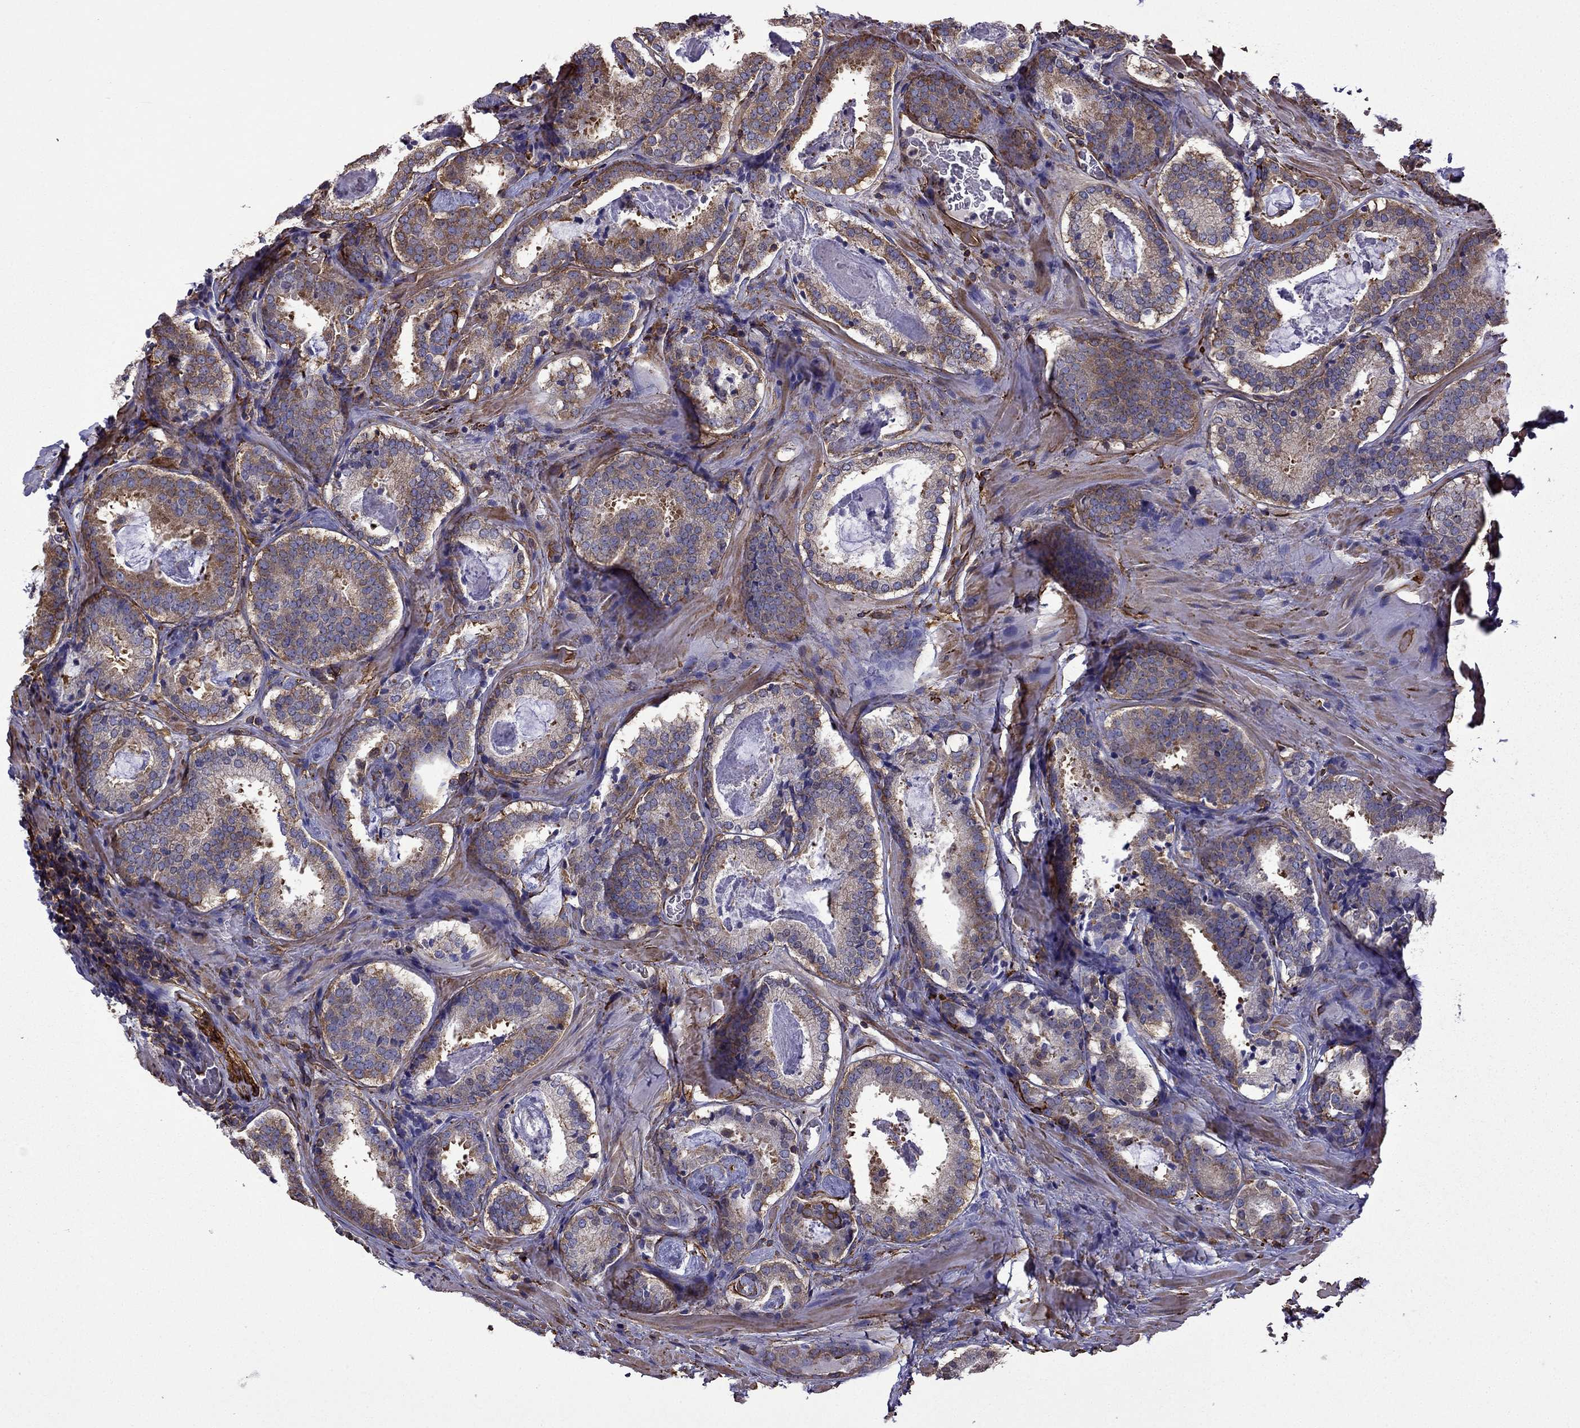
{"staining": {"intensity": "moderate", "quantity": ">75%", "location": "cytoplasmic/membranous"}, "tissue": "prostate cancer", "cell_type": "Tumor cells", "image_type": "cancer", "snomed": [{"axis": "morphology", "description": "Adenocarcinoma, NOS"}, {"axis": "morphology", "description": "Adenocarcinoma, High grade"}, {"axis": "topography", "description": "Prostate"}], "caption": "Human prostate cancer stained with a brown dye reveals moderate cytoplasmic/membranous positive positivity in about >75% of tumor cells.", "gene": "MAP4", "patient": {"sex": "male", "age": 62}}